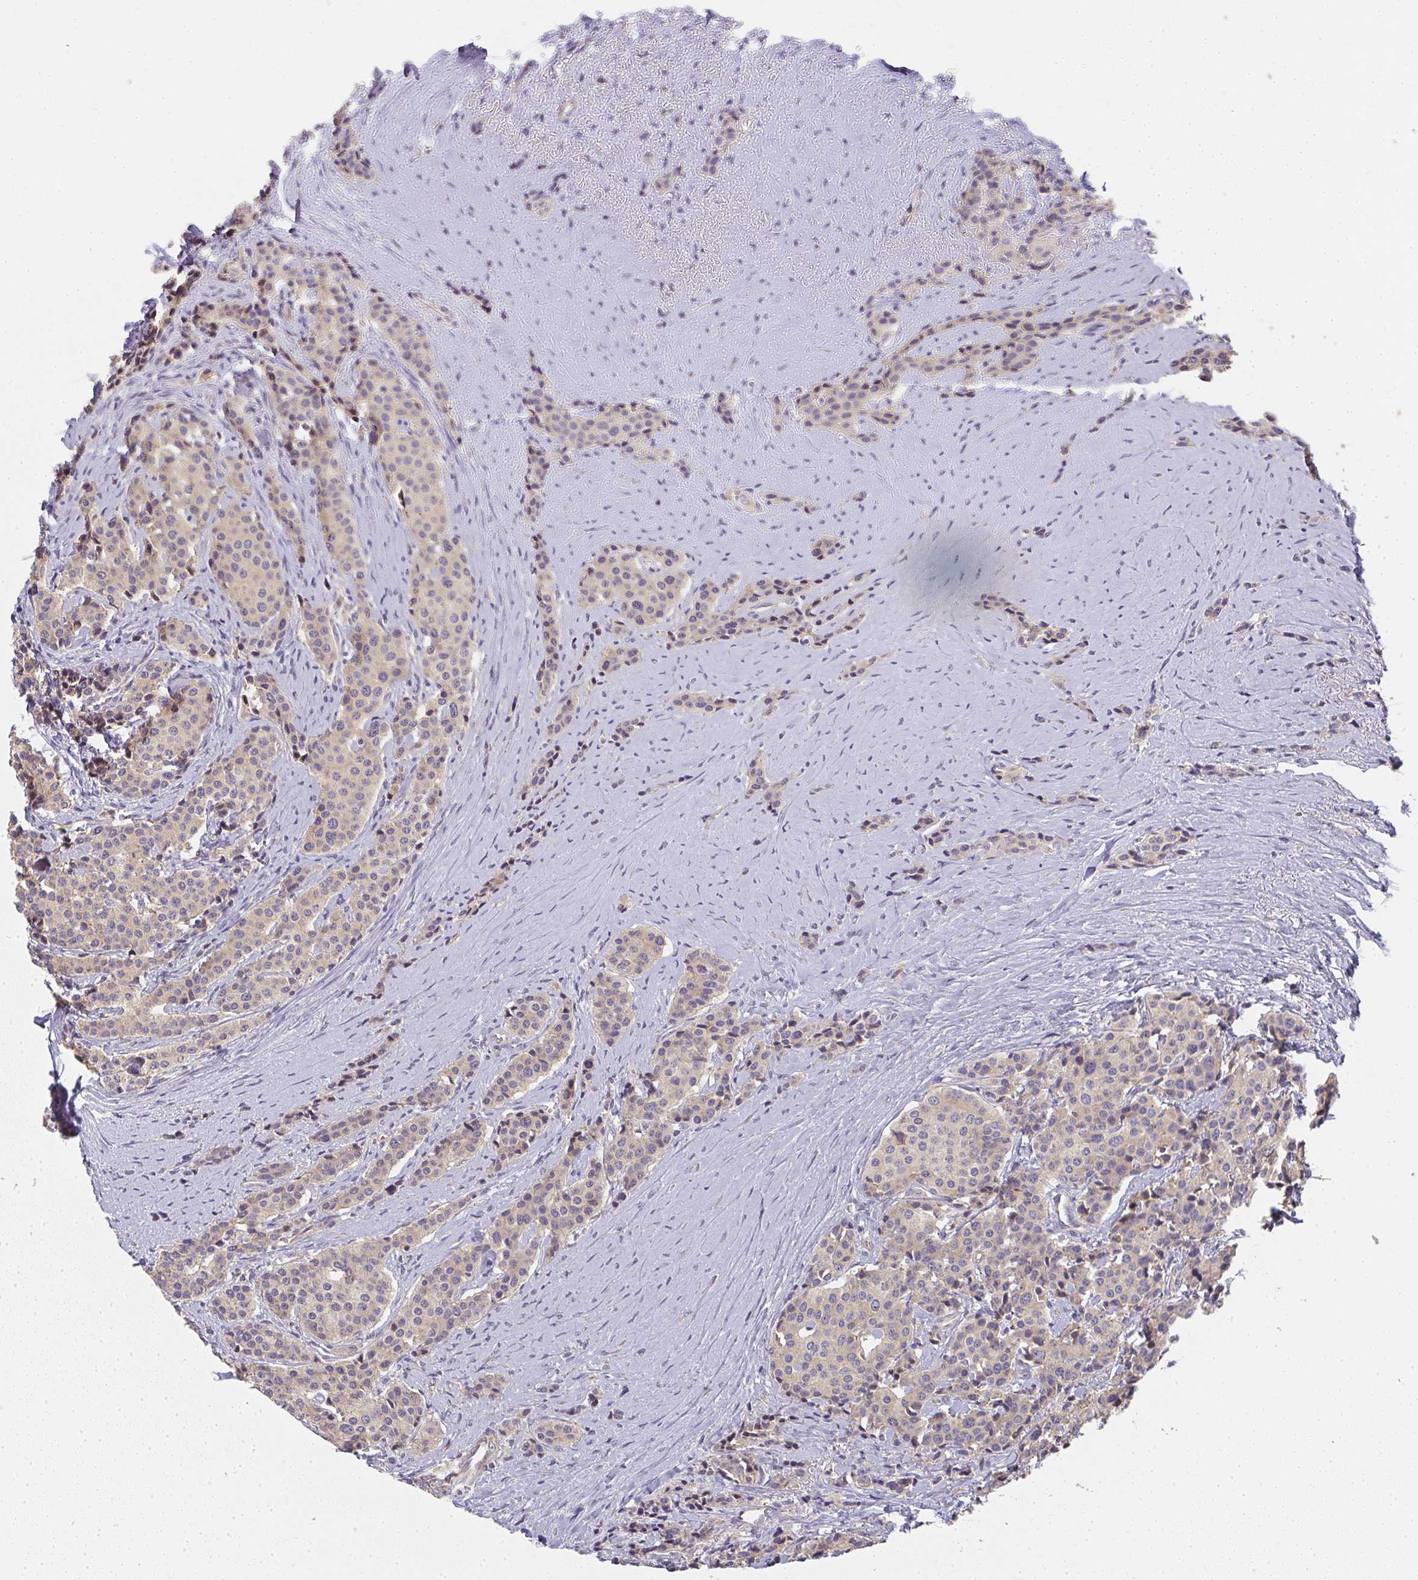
{"staining": {"intensity": "weak", "quantity": ">75%", "location": "cytoplasmic/membranous"}, "tissue": "carcinoid", "cell_type": "Tumor cells", "image_type": "cancer", "snomed": [{"axis": "morphology", "description": "Carcinoid, malignant, NOS"}, {"axis": "topography", "description": "Small intestine"}], "caption": "Carcinoid stained for a protein reveals weak cytoplasmic/membranous positivity in tumor cells.", "gene": "SLC35B3", "patient": {"sex": "male", "age": 73}}